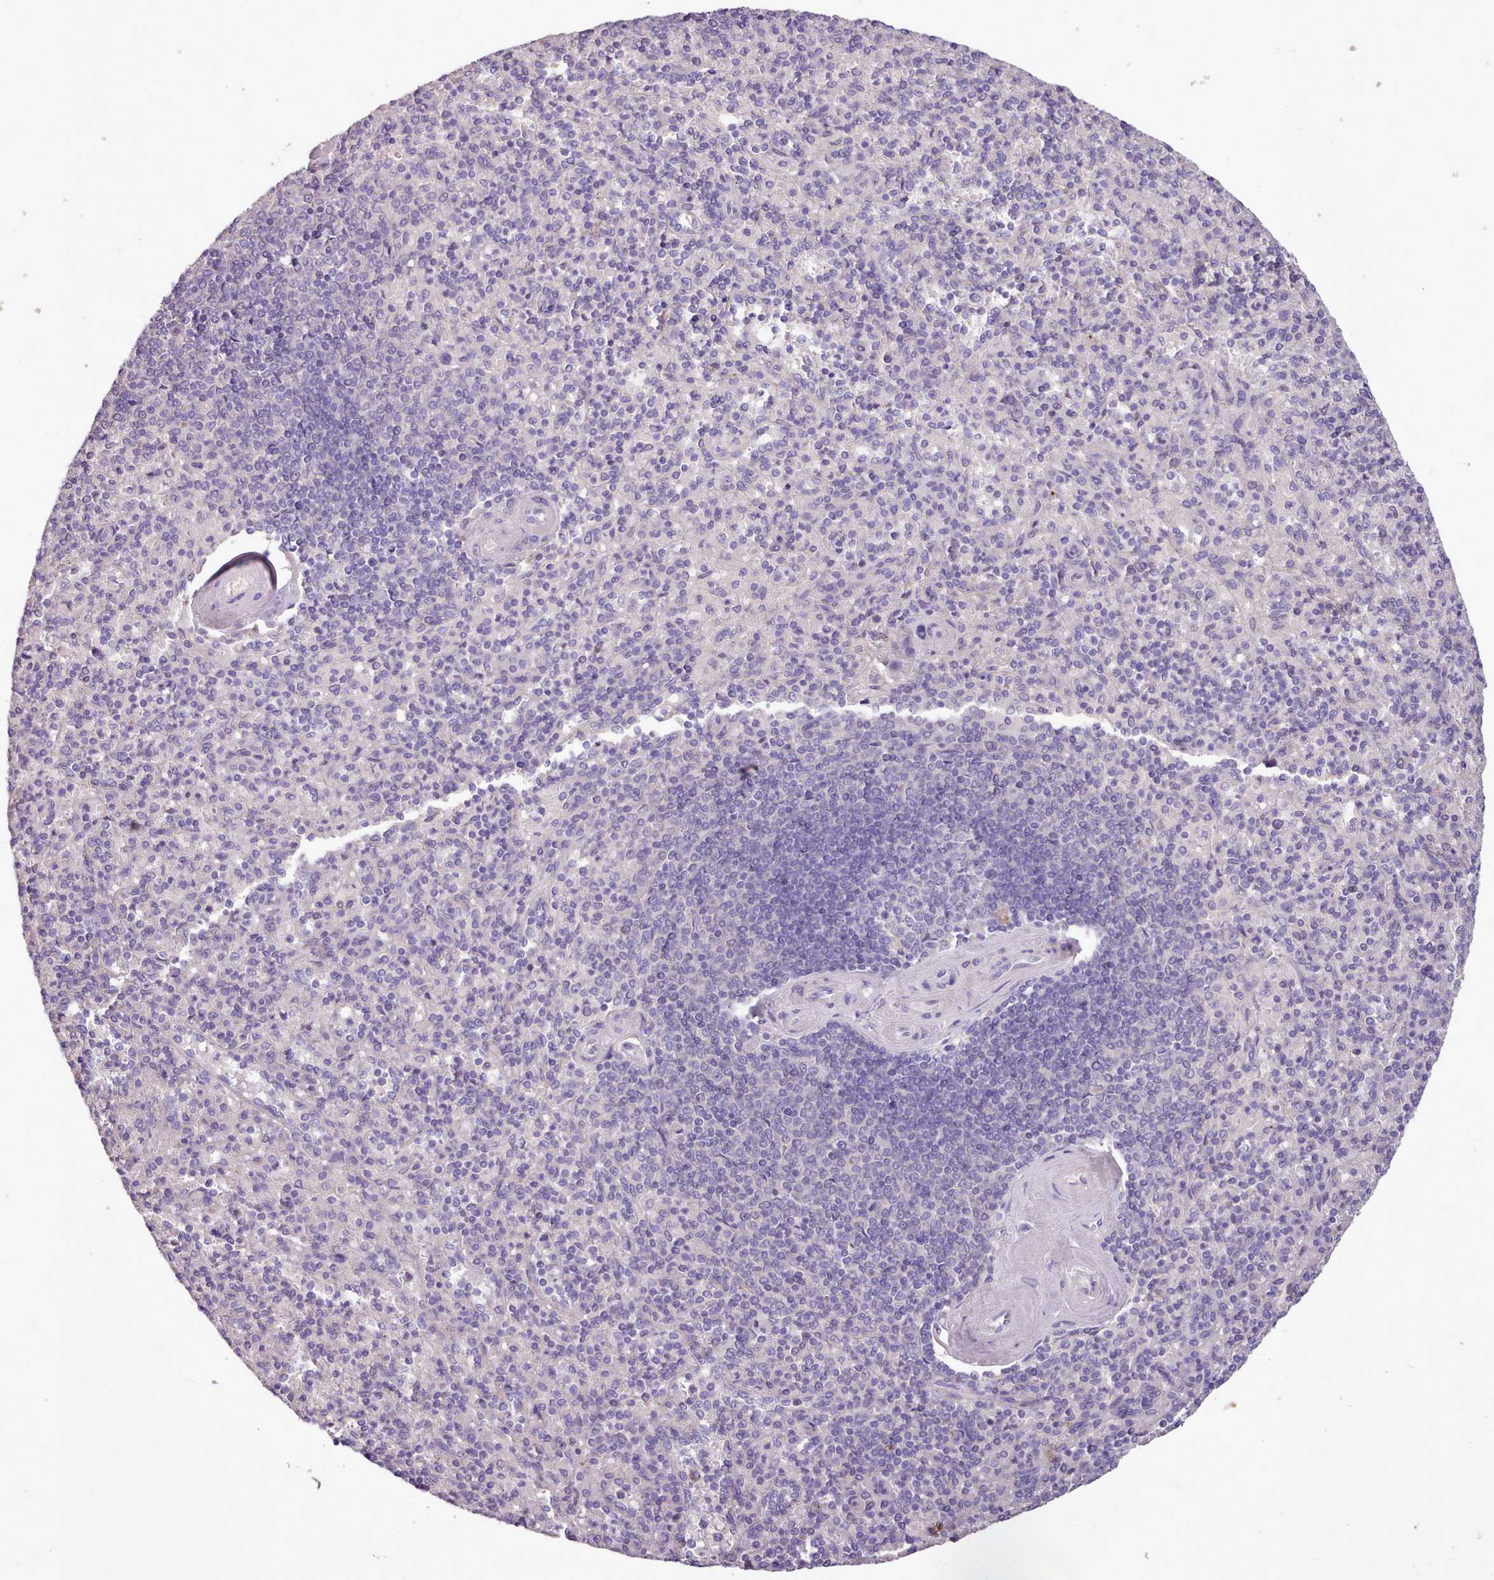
{"staining": {"intensity": "negative", "quantity": "none", "location": "none"}, "tissue": "spleen", "cell_type": "Cells in red pulp", "image_type": "normal", "snomed": [{"axis": "morphology", "description": "Normal tissue, NOS"}, {"axis": "topography", "description": "Spleen"}], "caption": "Immunohistochemistry histopathology image of unremarkable spleen: human spleen stained with DAB exhibits no significant protein staining in cells in red pulp.", "gene": "ZNF607", "patient": {"sex": "male", "age": 82}}